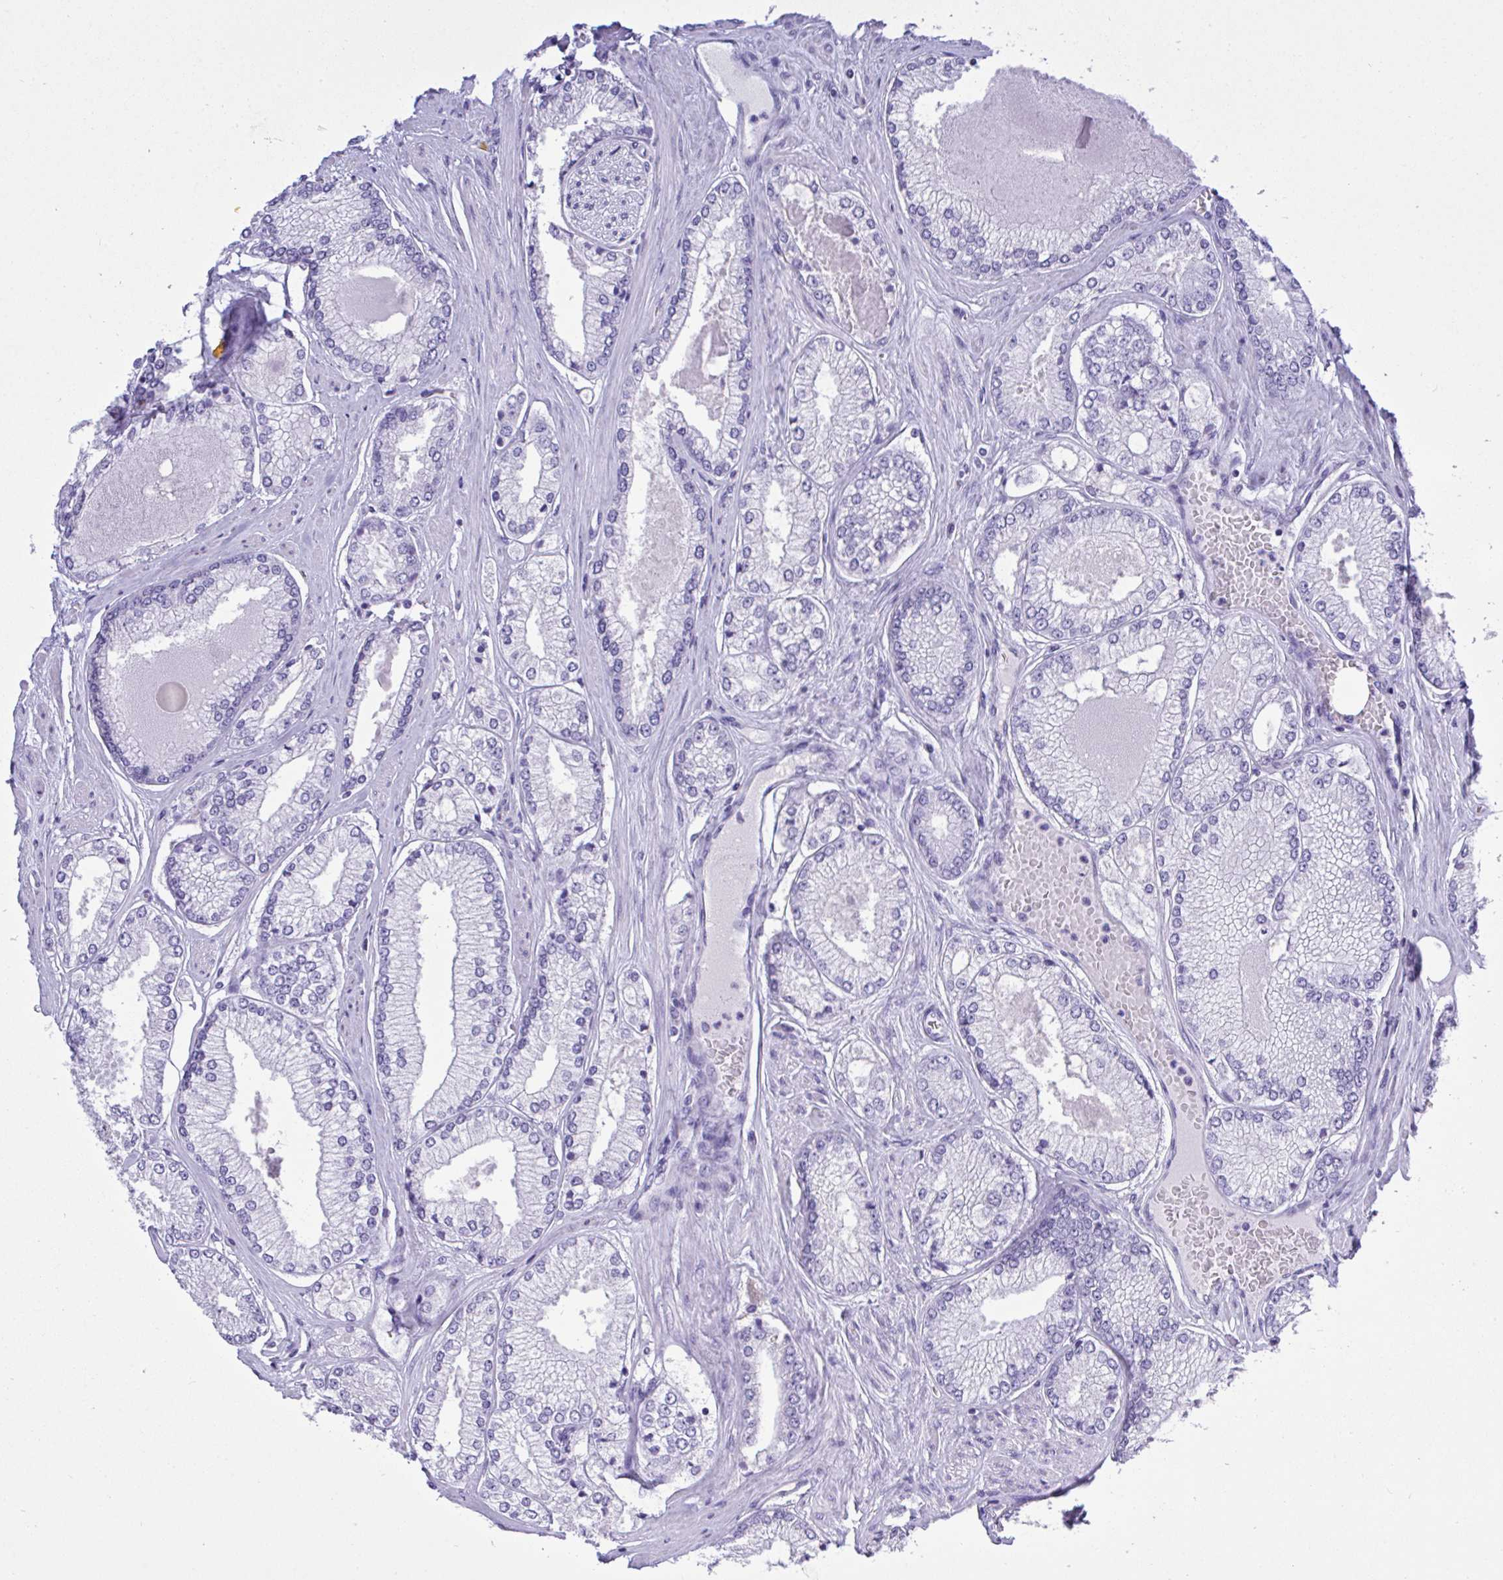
{"staining": {"intensity": "negative", "quantity": "none", "location": "none"}, "tissue": "prostate cancer", "cell_type": "Tumor cells", "image_type": "cancer", "snomed": [{"axis": "morphology", "description": "Adenocarcinoma, Low grade"}, {"axis": "topography", "description": "Prostate"}], "caption": "Low-grade adenocarcinoma (prostate) was stained to show a protein in brown. There is no significant staining in tumor cells. (IHC, brightfield microscopy, high magnification).", "gene": "AKR1D1", "patient": {"sex": "male", "age": 67}}